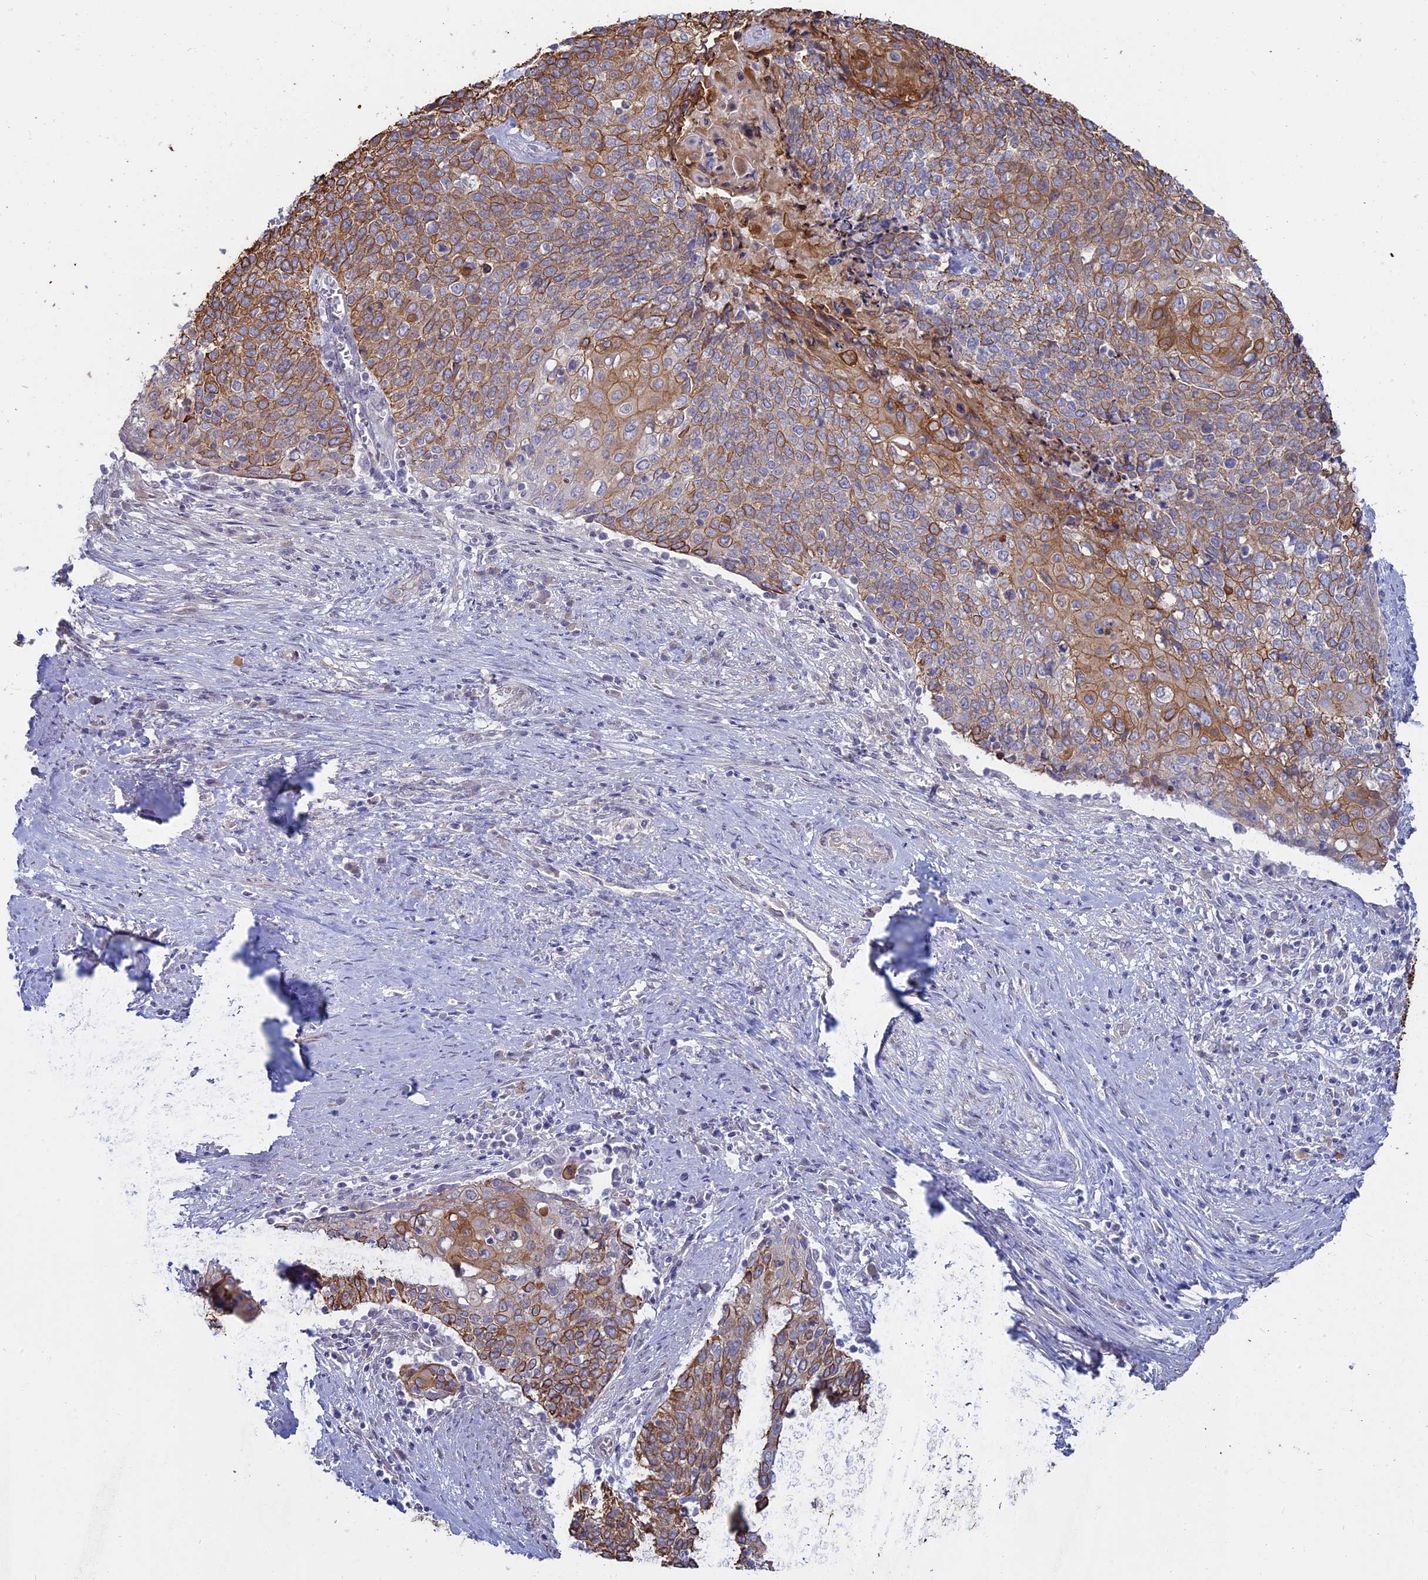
{"staining": {"intensity": "moderate", "quantity": ">75%", "location": "cytoplasmic/membranous"}, "tissue": "cervical cancer", "cell_type": "Tumor cells", "image_type": "cancer", "snomed": [{"axis": "morphology", "description": "Squamous cell carcinoma, NOS"}, {"axis": "topography", "description": "Cervix"}], "caption": "This image reveals IHC staining of human cervical squamous cell carcinoma, with medium moderate cytoplasmic/membranous expression in approximately >75% of tumor cells.", "gene": "MYO5B", "patient": {"sex": "female", "age": 39}}